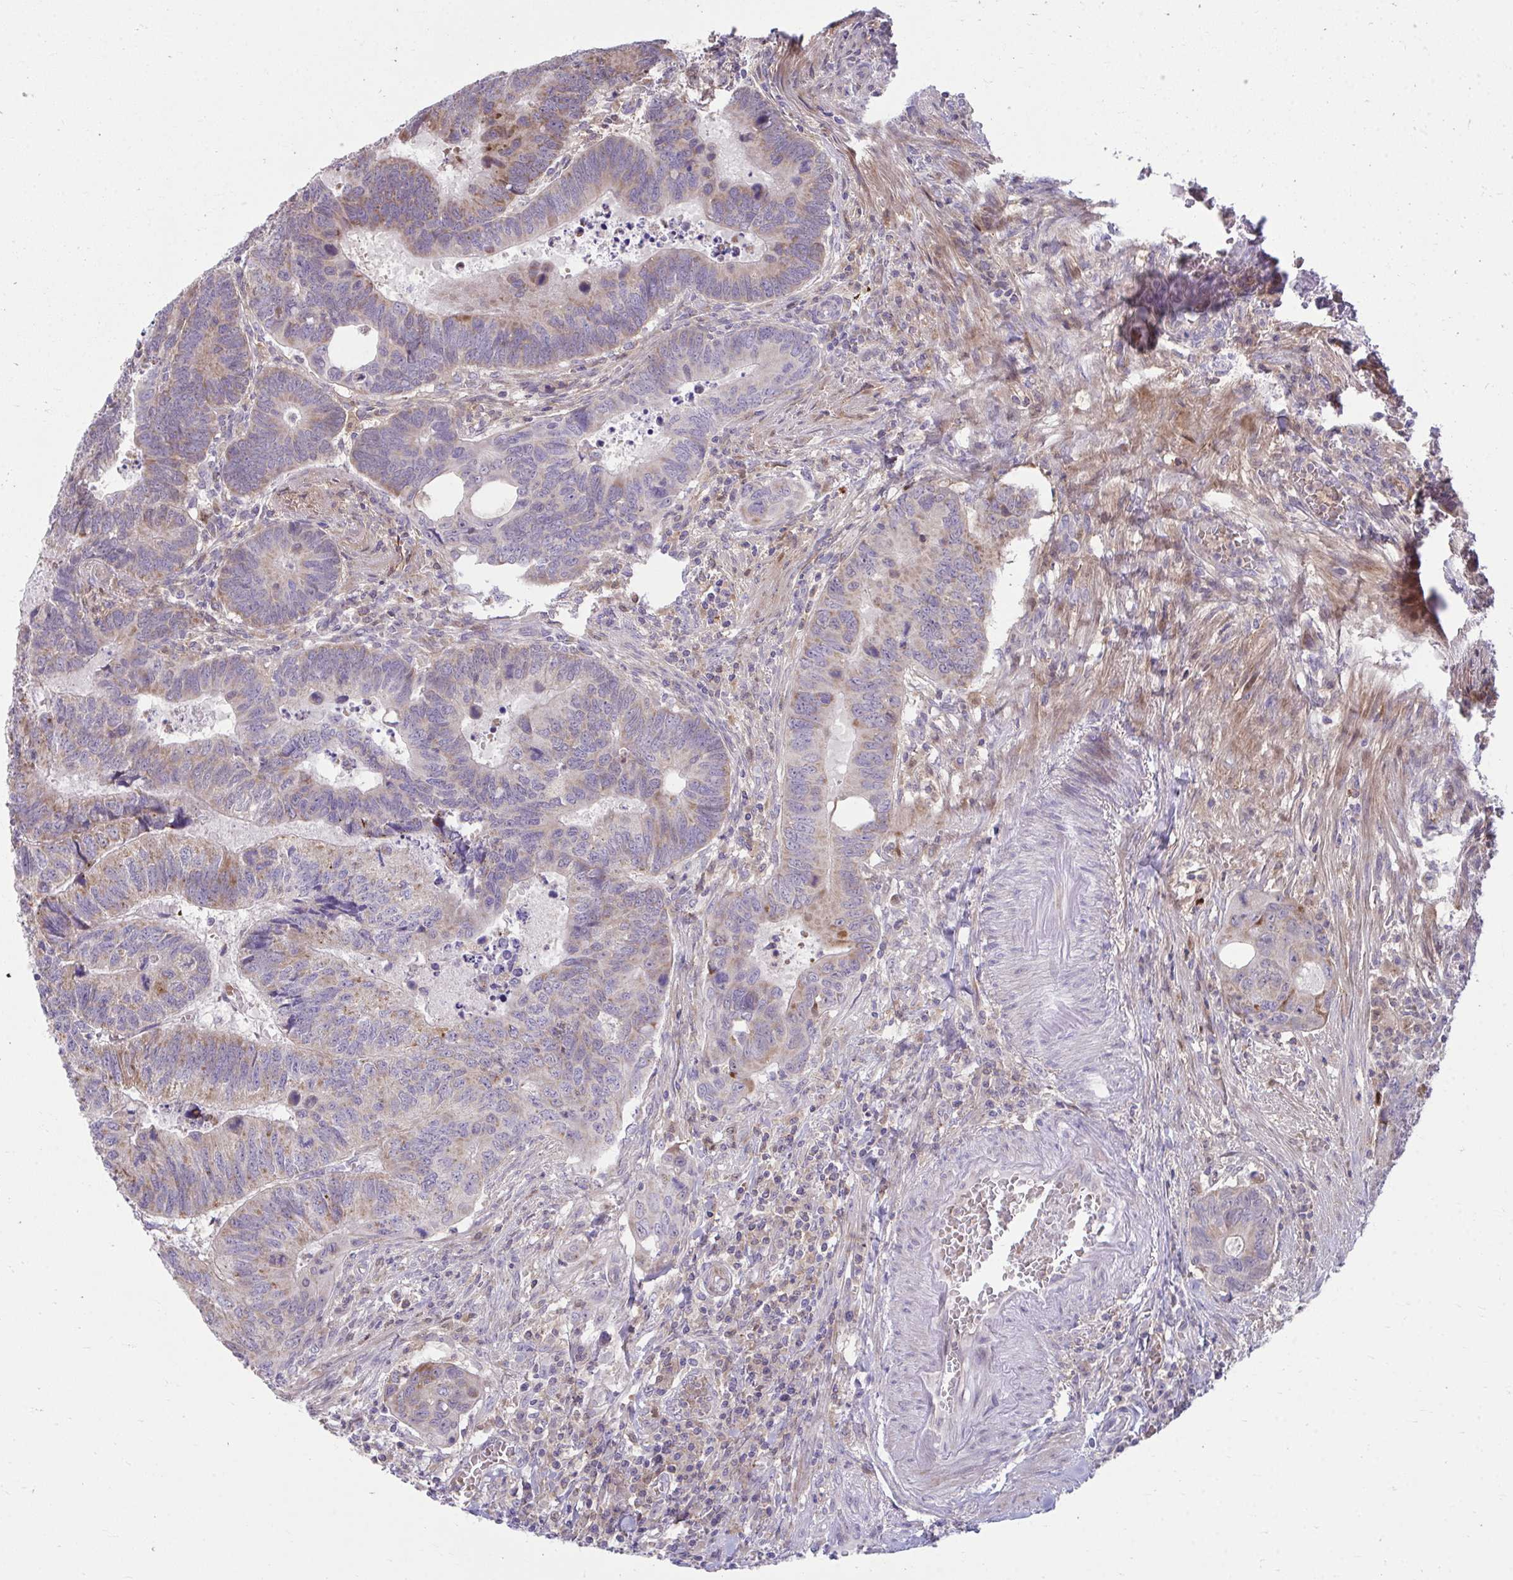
{"staining": {"intensity": "moderate", "quantity": "25%-75%", "location": "cytoplasmic/membranous"}, "tissue": "colorectal cancer", "cell_type": "Tumor cells", "image_type": "cancer", "snomed": [{"axis": "morphology", "description": "Adenocarcinoma, NOS"}, {"axis": "topography", "description": "Colon"}], "caption": "Brown immunohistochemical staining in adenocarcinoma (colorectal) shows moderate cytoplasmic/membranous expression in approximately 25%-75% of tumor cells.", "gene": "C16orf54", "patient": {"sex": "male", "age": 62}}